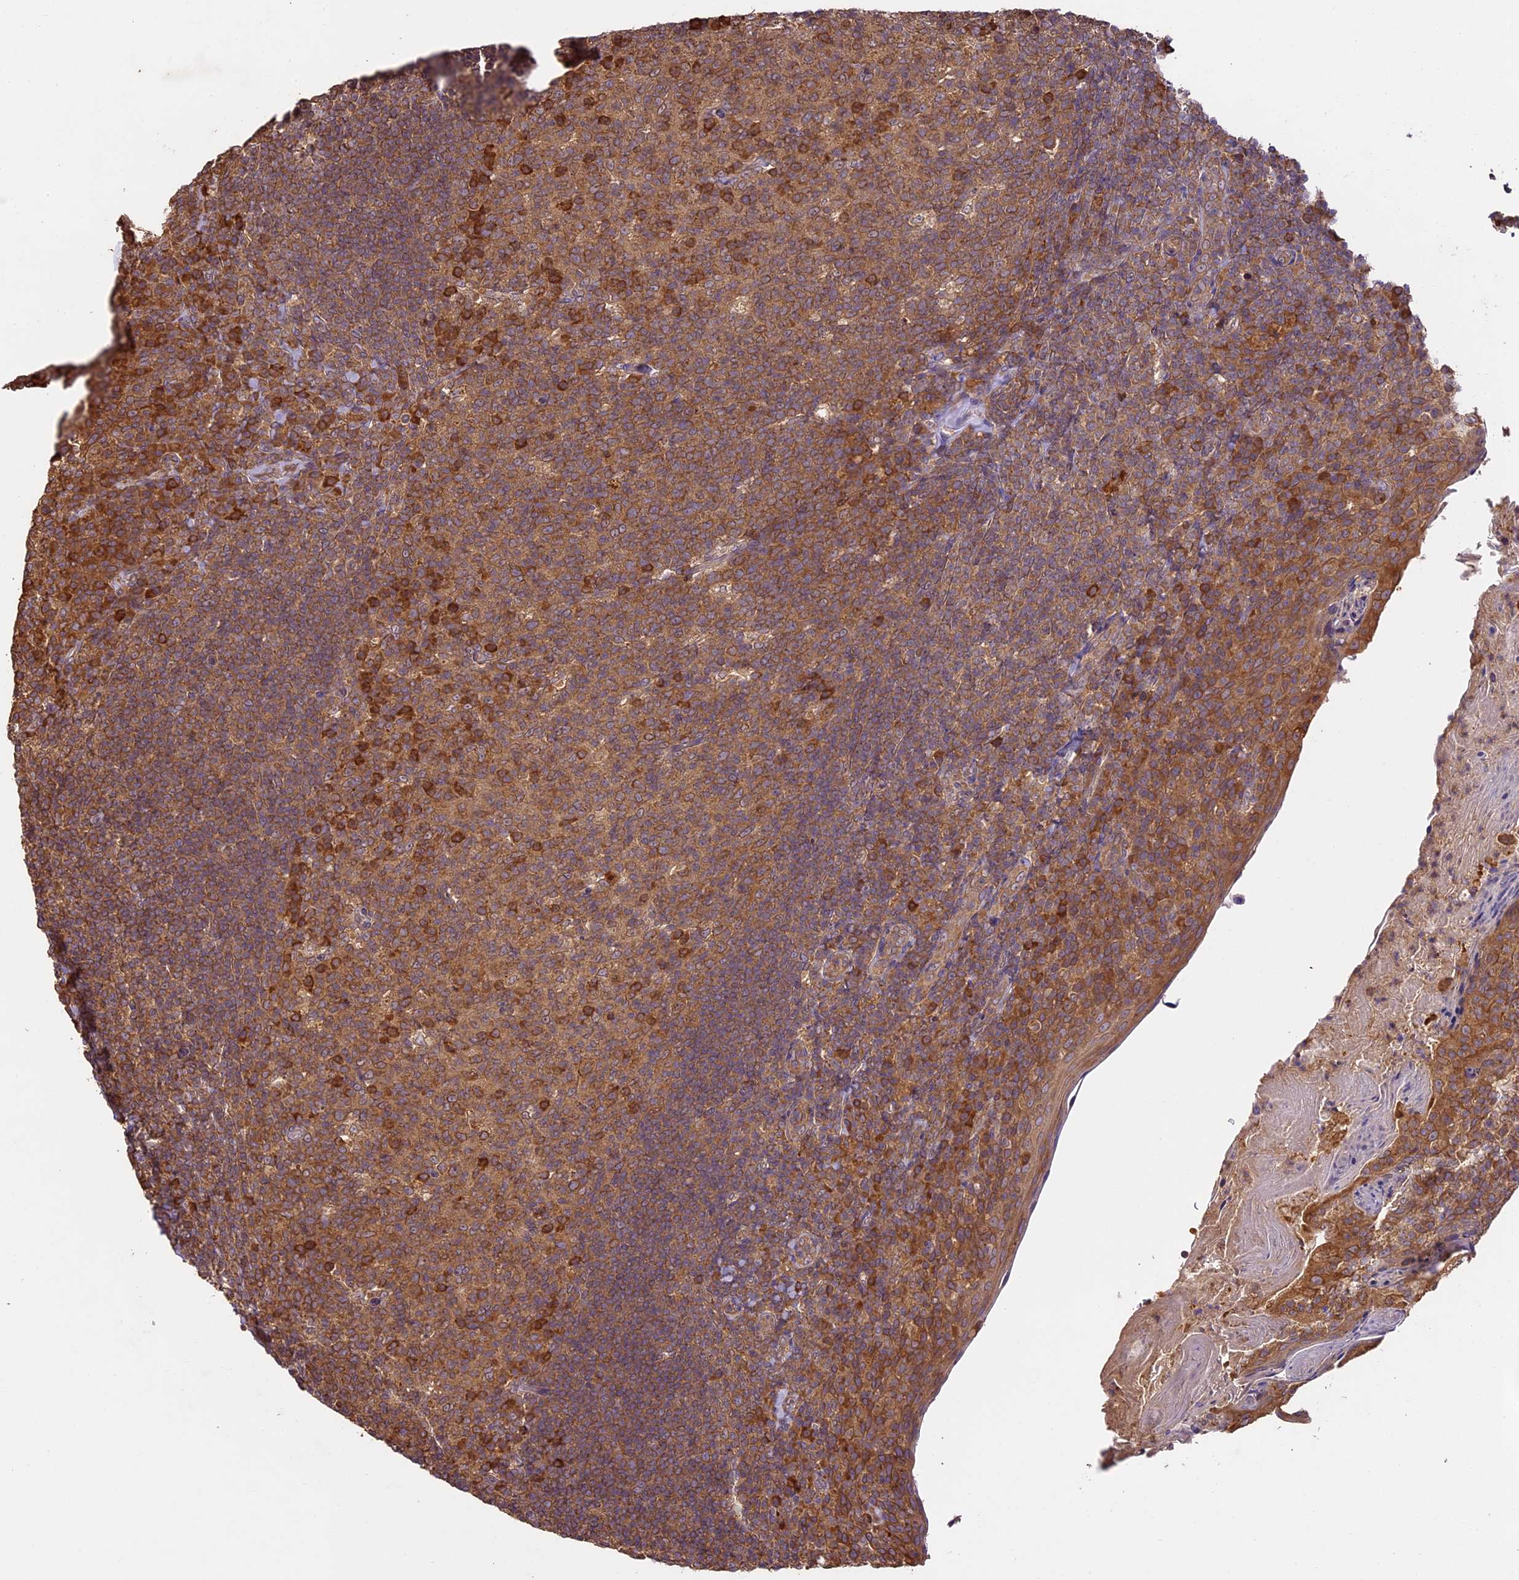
{"staining": {"intensity": "moderate", "quantity": ">75%", "location": "cytoplasmic/membranous"}, "tissue": "tonsil", "cell_type": "Germinal center cells", "image_type": "normal", "snomed": [{"axis": "morphology", "description": "Normal tissue, NOS"}, {"axis": "topography", "description": "Tonsil"}], "caption": "Unremarkable tonsil reveals moderate cytoplasmic/membranous positivity in about >75% of germinal center cells.", "gene": "BRAP", "patient": {"sex": "female", "age": 10}}